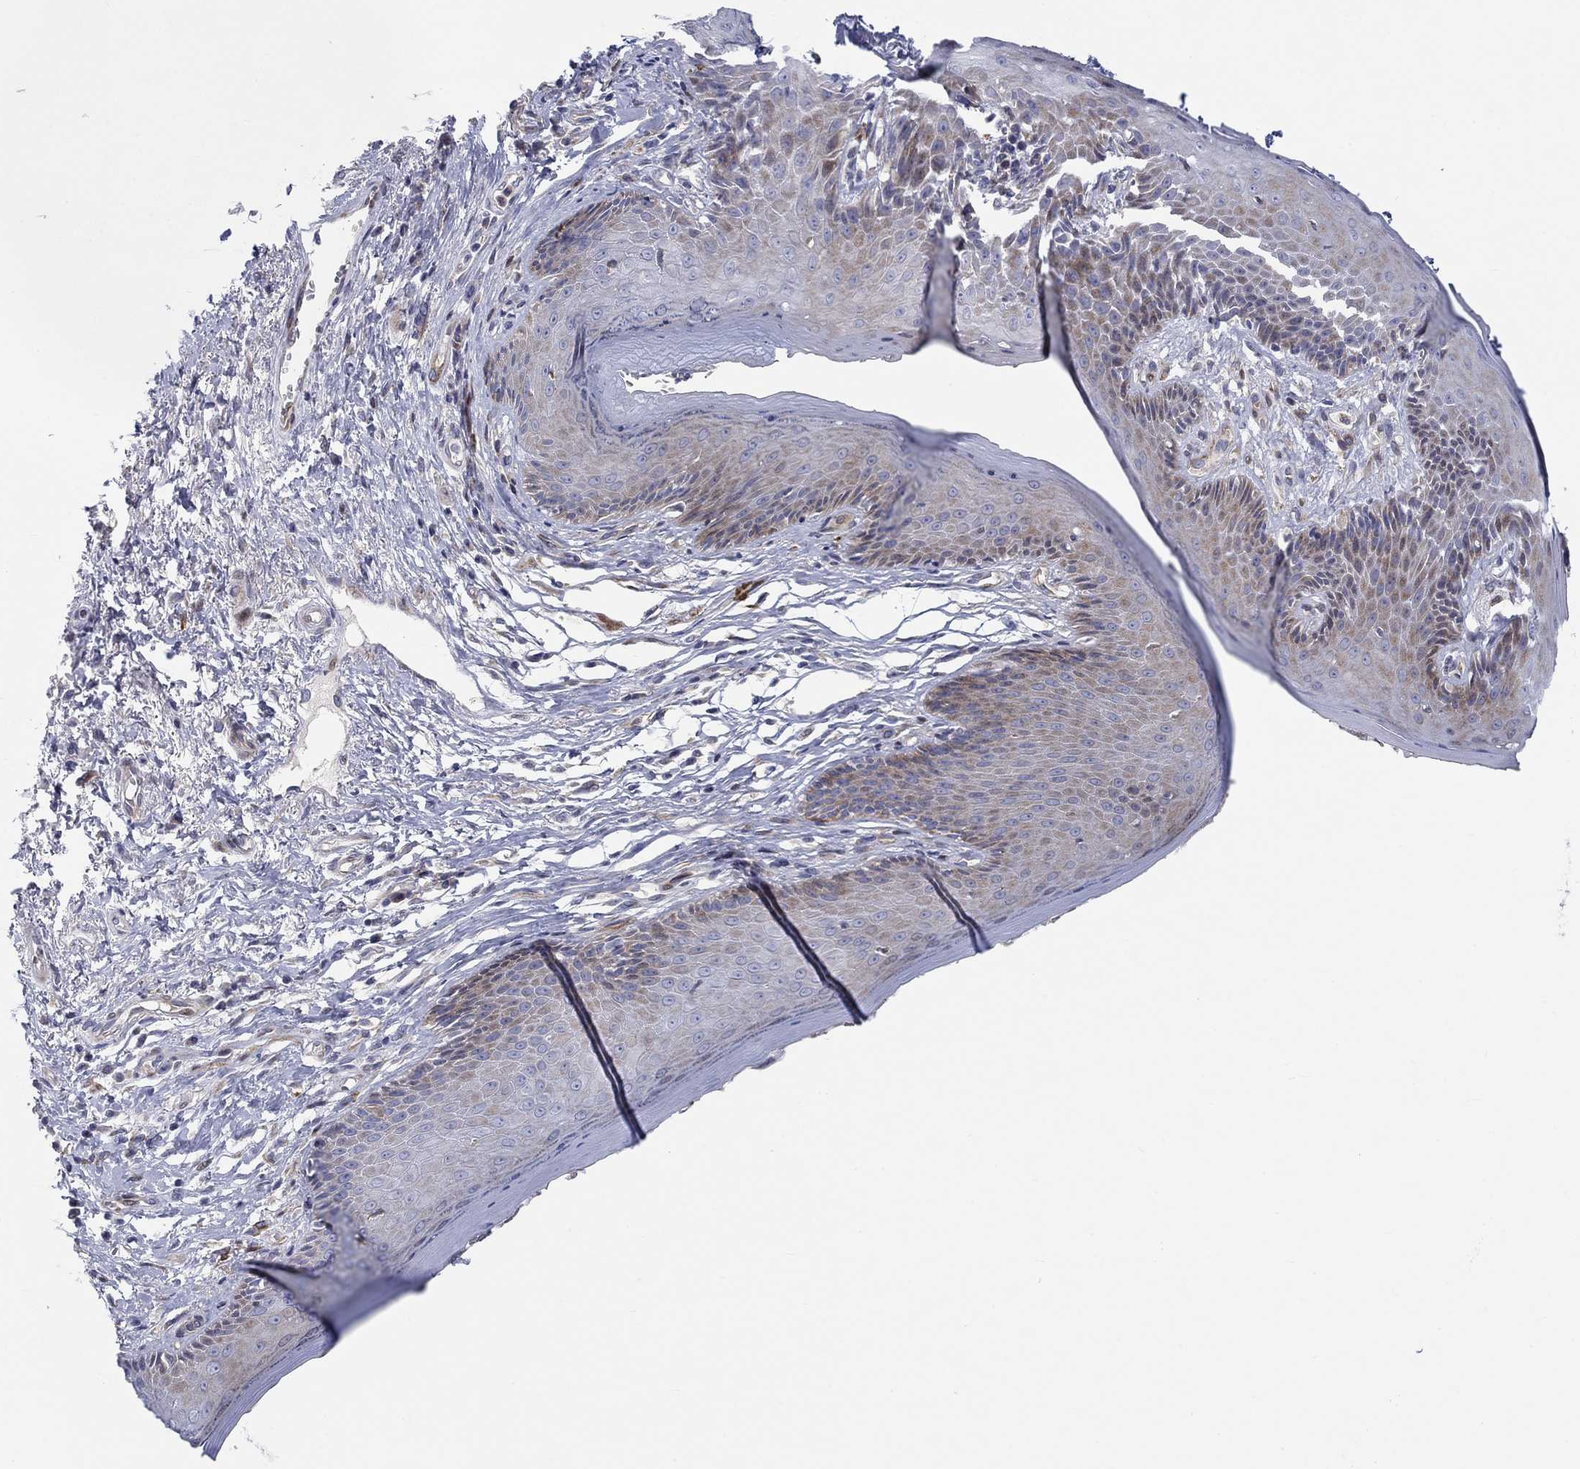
{"staining": {"intensity": "weak", "quantity": "25%-75%", "location": "cytoplasmic/membranous"}, "tissue": "skin", "cell_type": "Epidermal cells", "image_type": "normal", "snomed": [{"axis": "morphology", "description": "Normal tissue, NOS"}, {"axis": "morphology", "description": "Adenocarcinoma, NOS"}, {"axis": "topography", "description": "Rectum"}, {"axis": "topography", "description": "Anal"}], "caption": "Immunohistochemistry image of unremarkable skin: skin stained using immunohistochemistry demonstrates low levels of weak protein expression localized specifically in the cytoplasmic/membranous of epidermal cells, appearing as a cytoplasmic/membranous brown color.", "gene": "ARHGAP36", "patient": {"sex": "female", "age": 68}}